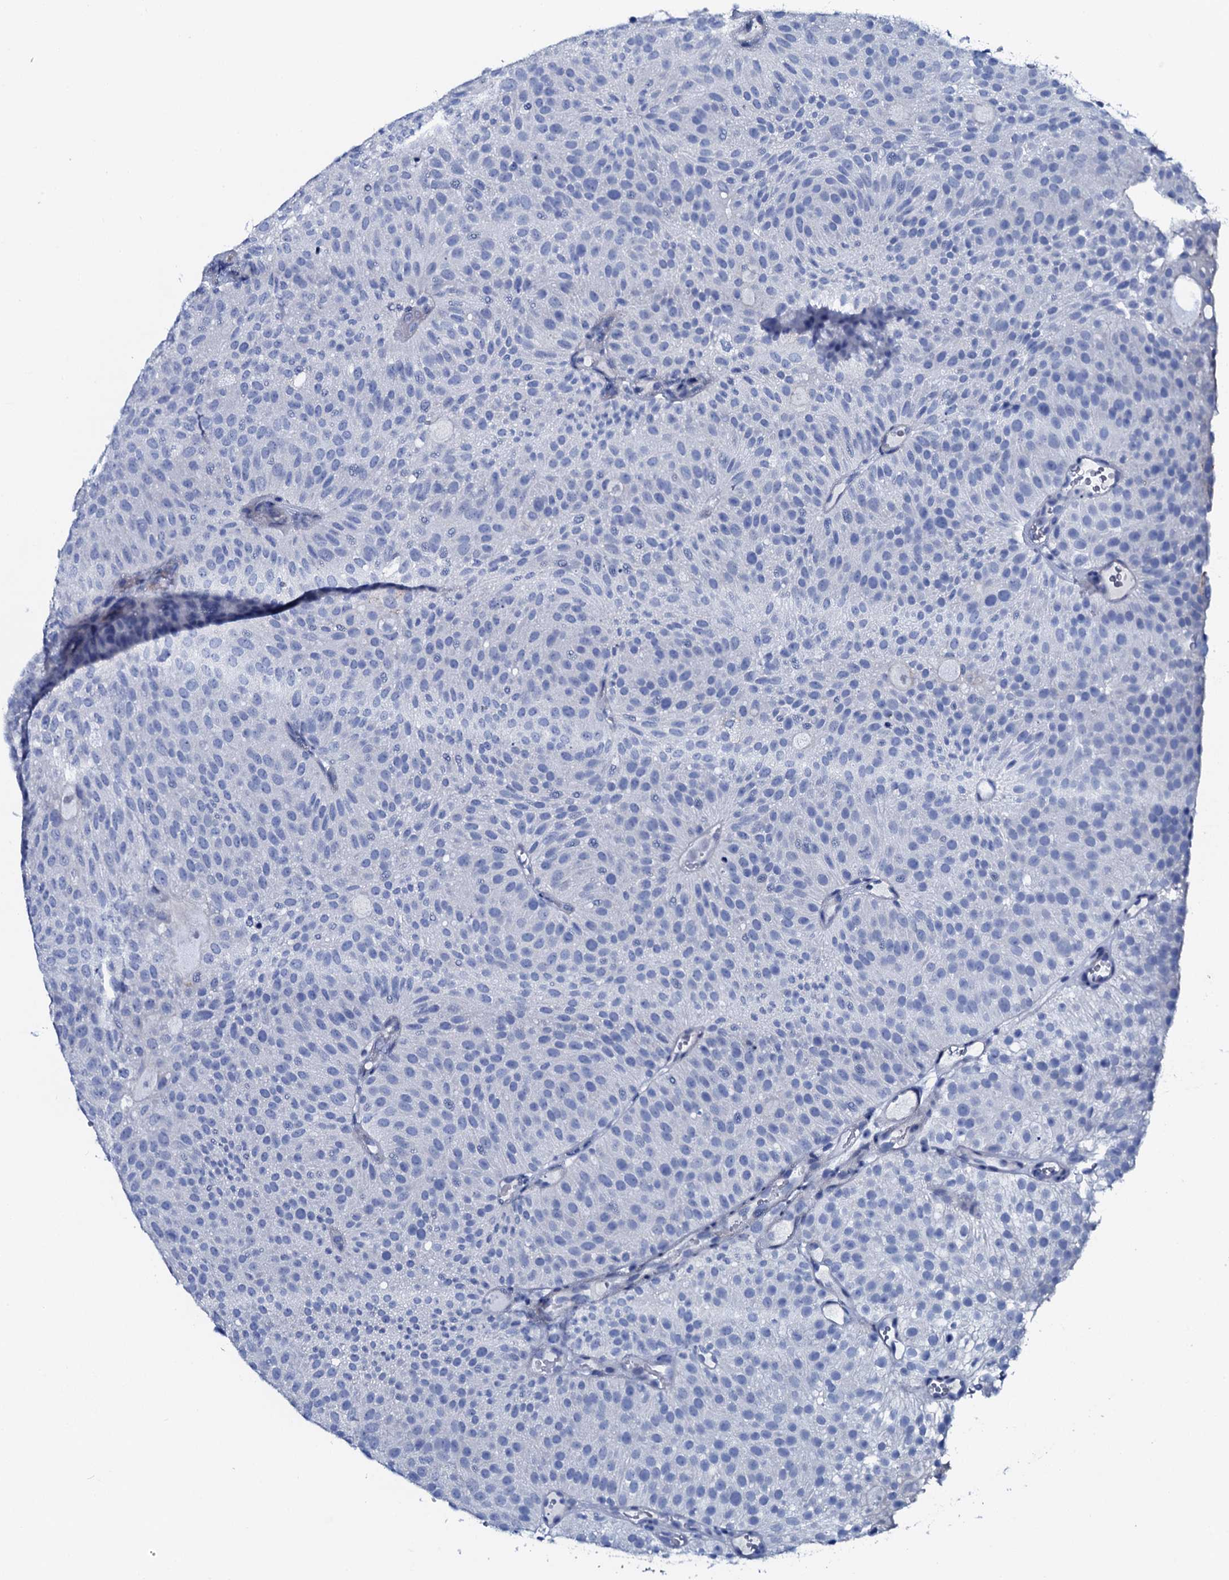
{"staining": {"intensity": "negative", "quantity": "none", "location": "none"}, "tissue": "urothelial cancer", "cell_type": "Tumor cells", "image_type": "cancer", "snomed": [{"axis": "morphology", "description": "Urothelial carcinoma, Low grade"}, {"axis": "topography", "description": "Urinary bladder"}], "caption": "Micrograph shows no protein staining in tumor cells of low-grade urothelial carcinoma tissue. (DAB immunohistochemistry visualized using brightfield microscopy, high magnification).", "gene": "GYS2", "patient": {"sex": "male", "age": 78}}